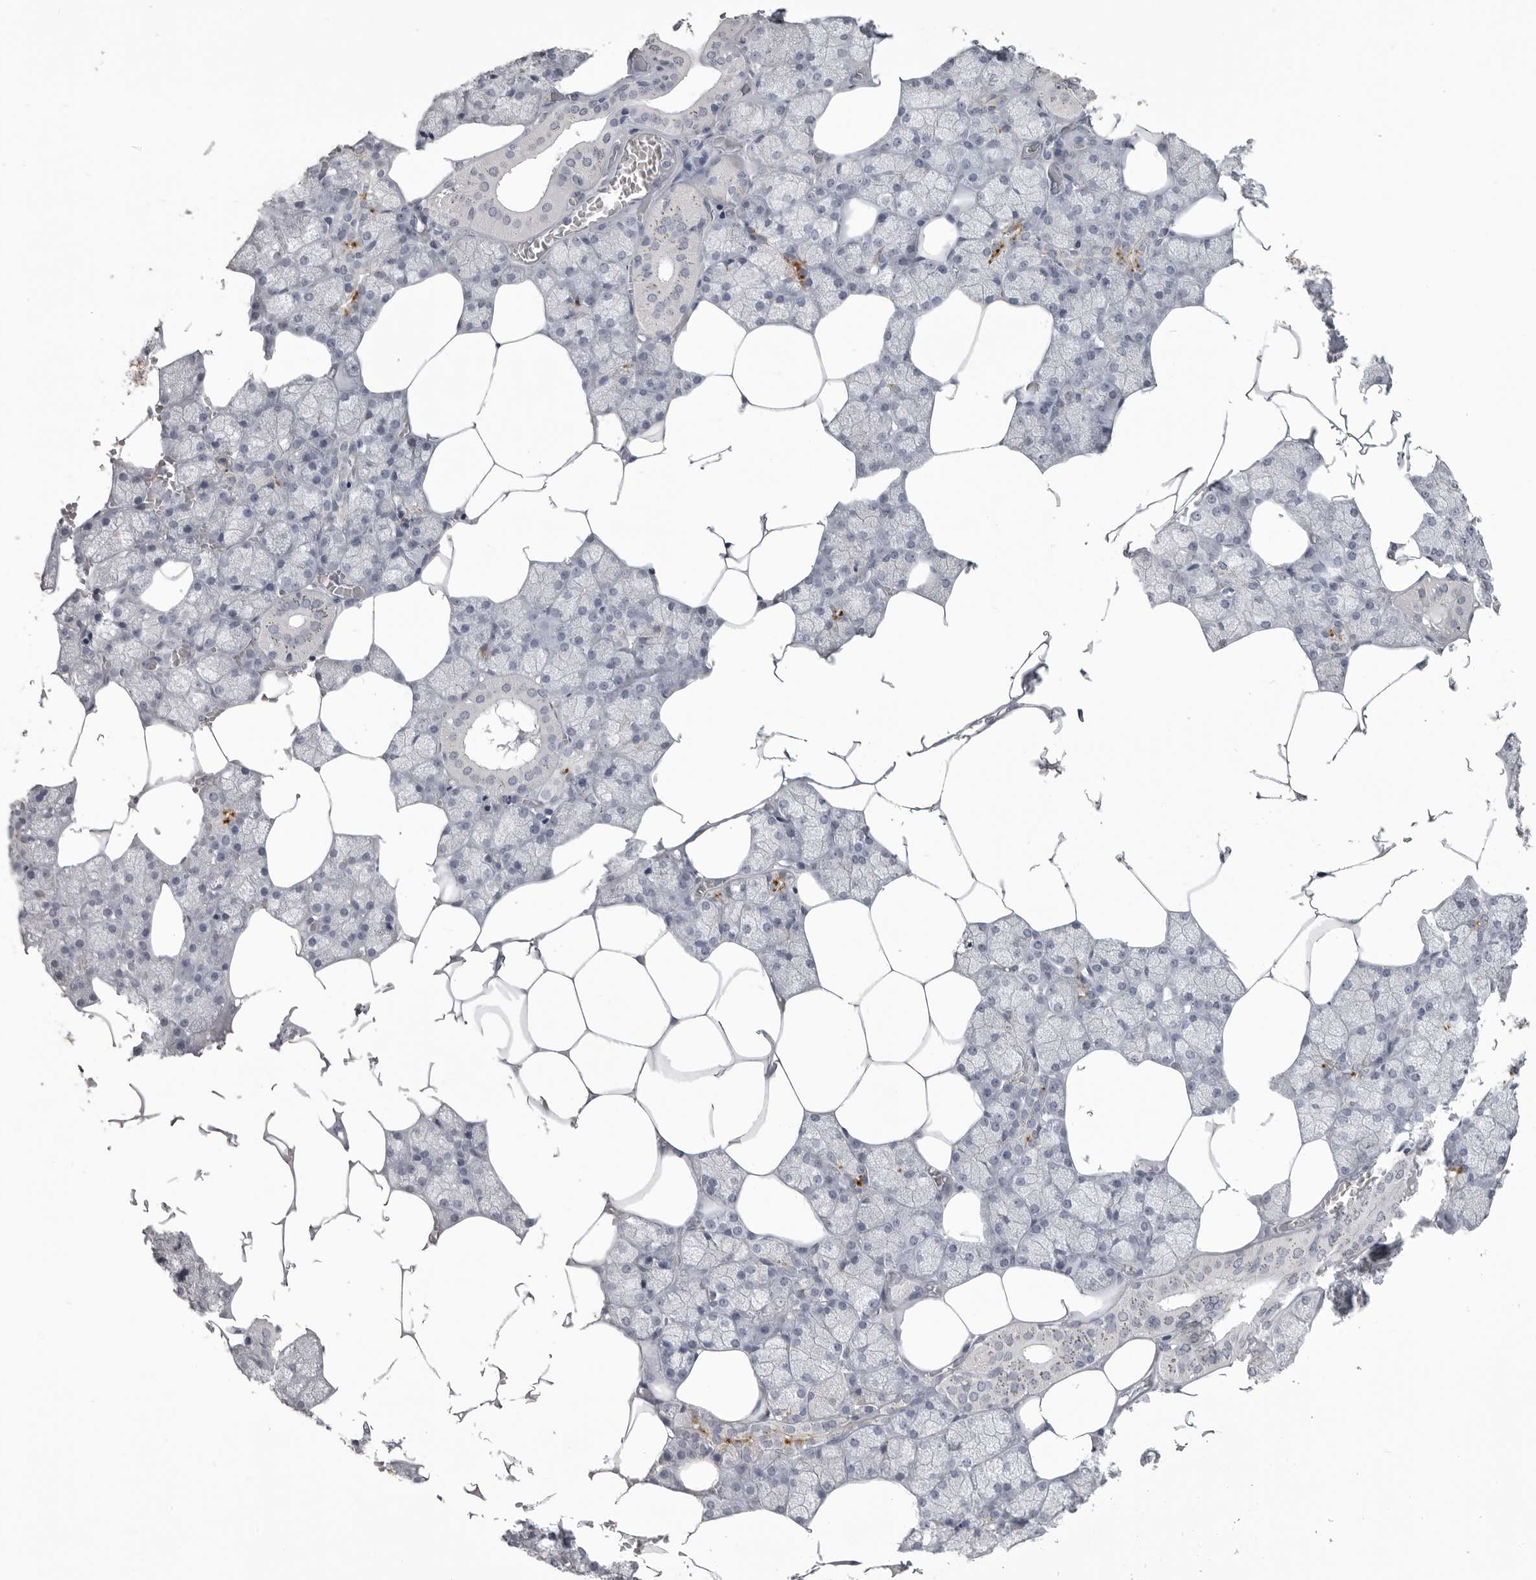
{"staining": {"intensity": "strong", "quantity": "<25%", "location": "cytoplasmic/membranous"}, "tissue": "salivary gland", "cell_type": "Glandular cells", "image_type": "normal", "snomed": [{"axis": "morphology", "description": "Normal tissue, NOS"}, {"axis": "topography", "description": "Salivary gland"}], "caption": "Immunohistochemistry (IHC) (DAB (3,3'-diaminobenzidine)) staining of unremarkable human salivary gland shows strong cytoplasmic/membranous protein positivity in about <25% of glandular cells. (DAB IHC, brown staining for protein, blue staining for nuclei).", "gene": "TIMP1", "patient": {"sex": "male", "age": 62}}